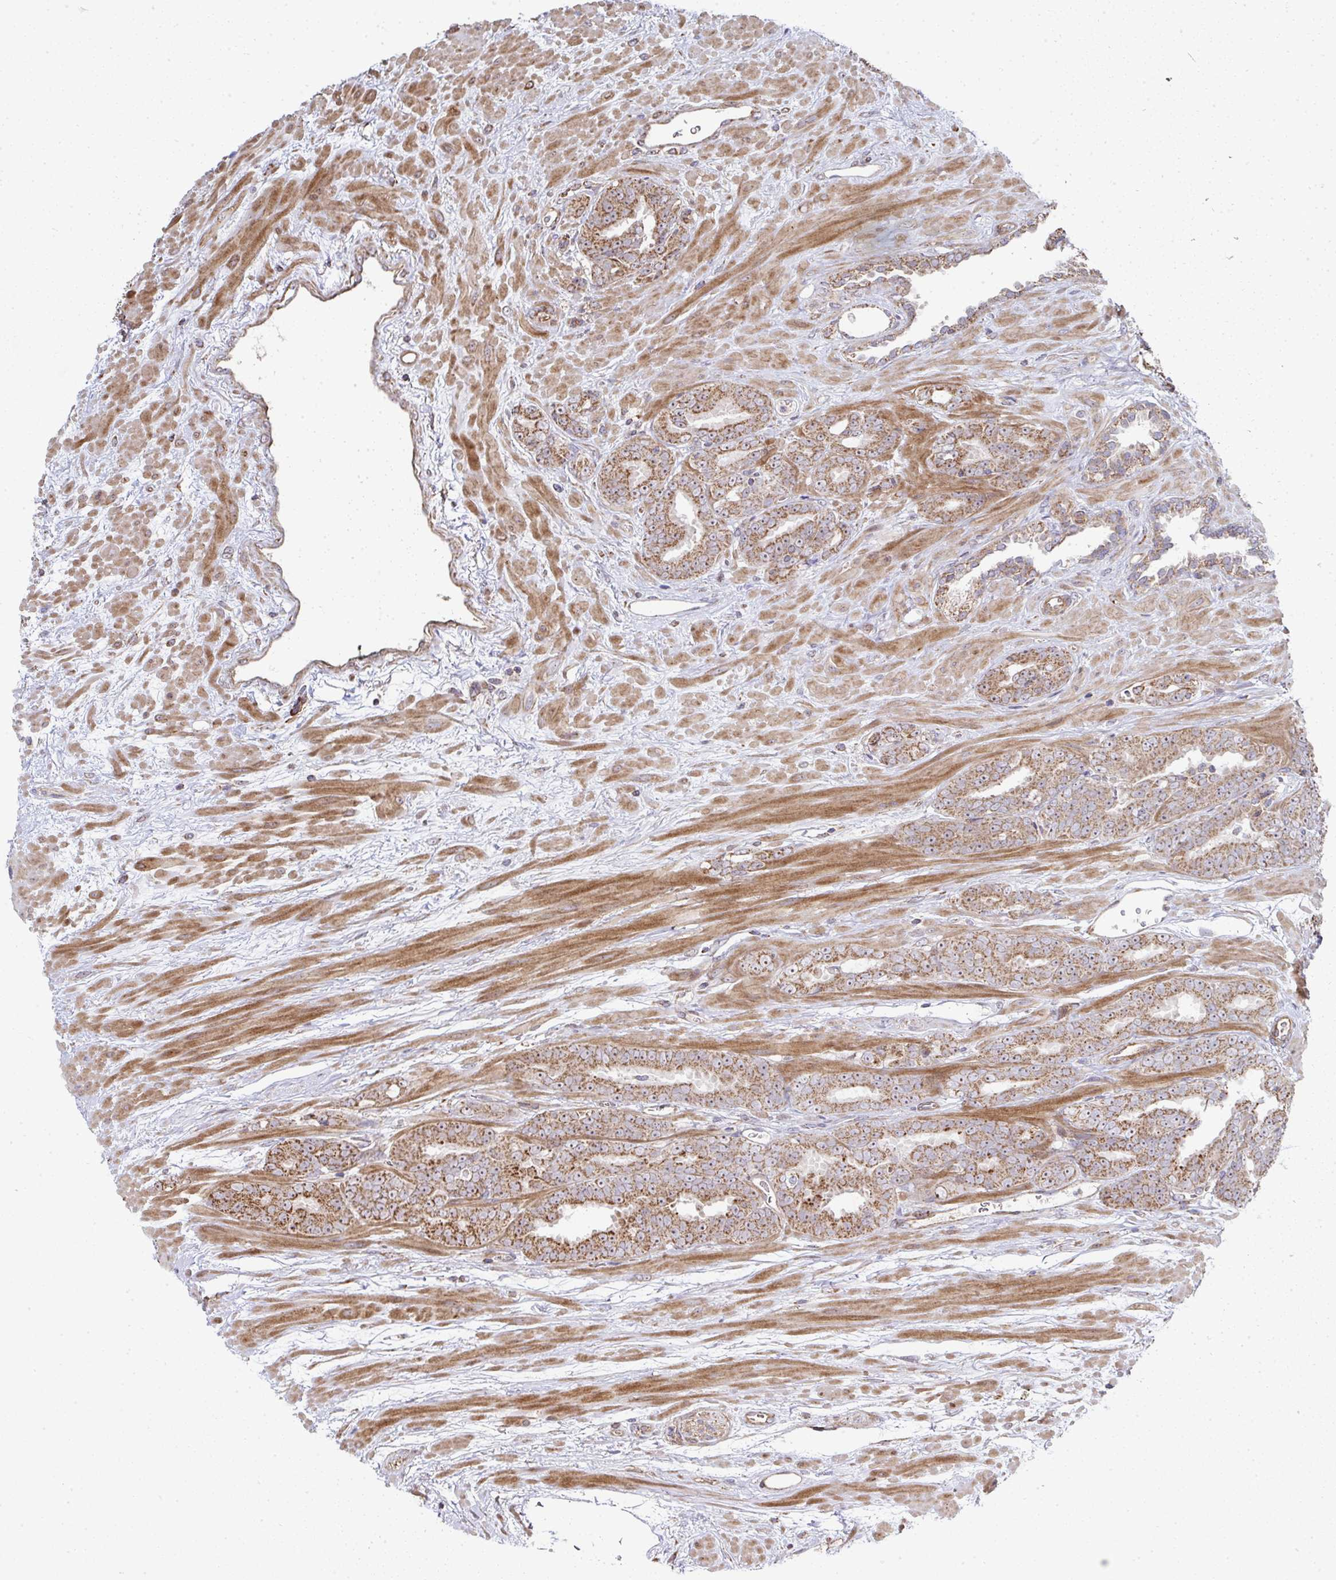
{"staining": {"intensity": "moderate", "quantity": ">75%", "location": "cytoplasmic/membranous"}, "tissue": "prostate cancer", "cell_type": "Tumor cells", "image_type": "cancer", "snomed": [{"axis": "morphology", "description": "Adenocarcinoma, High grade"}, {"axis": "topography", "description": "Prostate"}], "caption": "Immunohistochemistry (IHC) staining of prostate high-grade adenocarcinoma, which reveals medium levels of moderate cytoplasmic/membranous staining in about >75% of tumor cells indicating moderate cytoplasmic/membranous protein staining. The staining was performed using DAB (brown) for protein detection and nuclei were counterstained in hematoxylin (blue).", "gene": "AGTPBP1", "patient": {"sex": "male", "age": 72}}